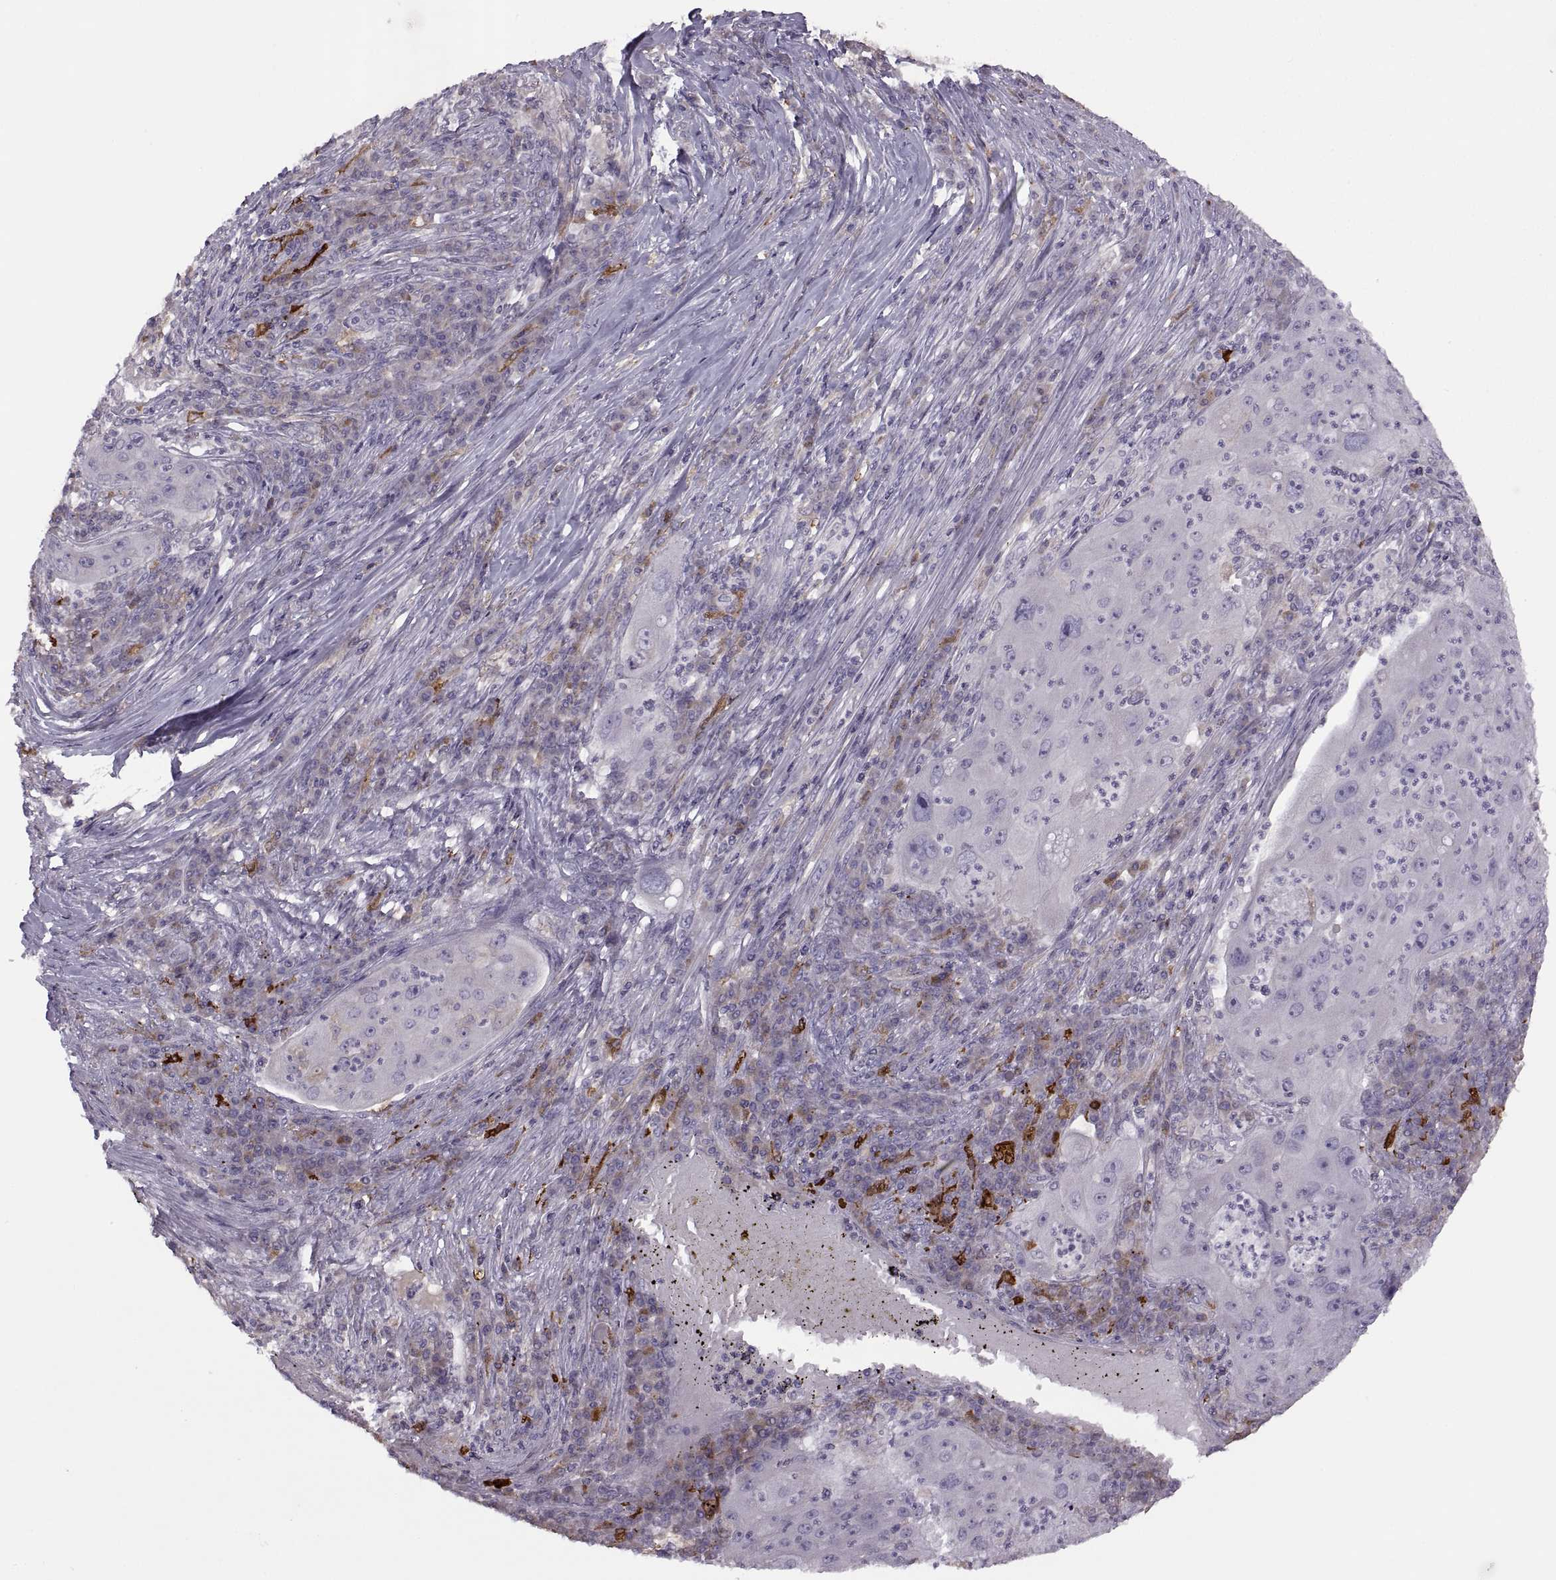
{"staining": {"intensity": "negative", "quantity": "none", "location": "none"}, "tissue": "lung cancer", "cell_type": "Tumor cells", "image_type": "cancer", "snomed": [{"axis": "morphology", "description": "Squamous cell carcinoma, NOS"}, {"axis": "topography", "description": "Lung"}], "caption": "Tumor cells show no significant positivity in squamous cell carcinoma (lung).", "gene": "H2AP", "patient": {"sex": "female", "age": 59}}